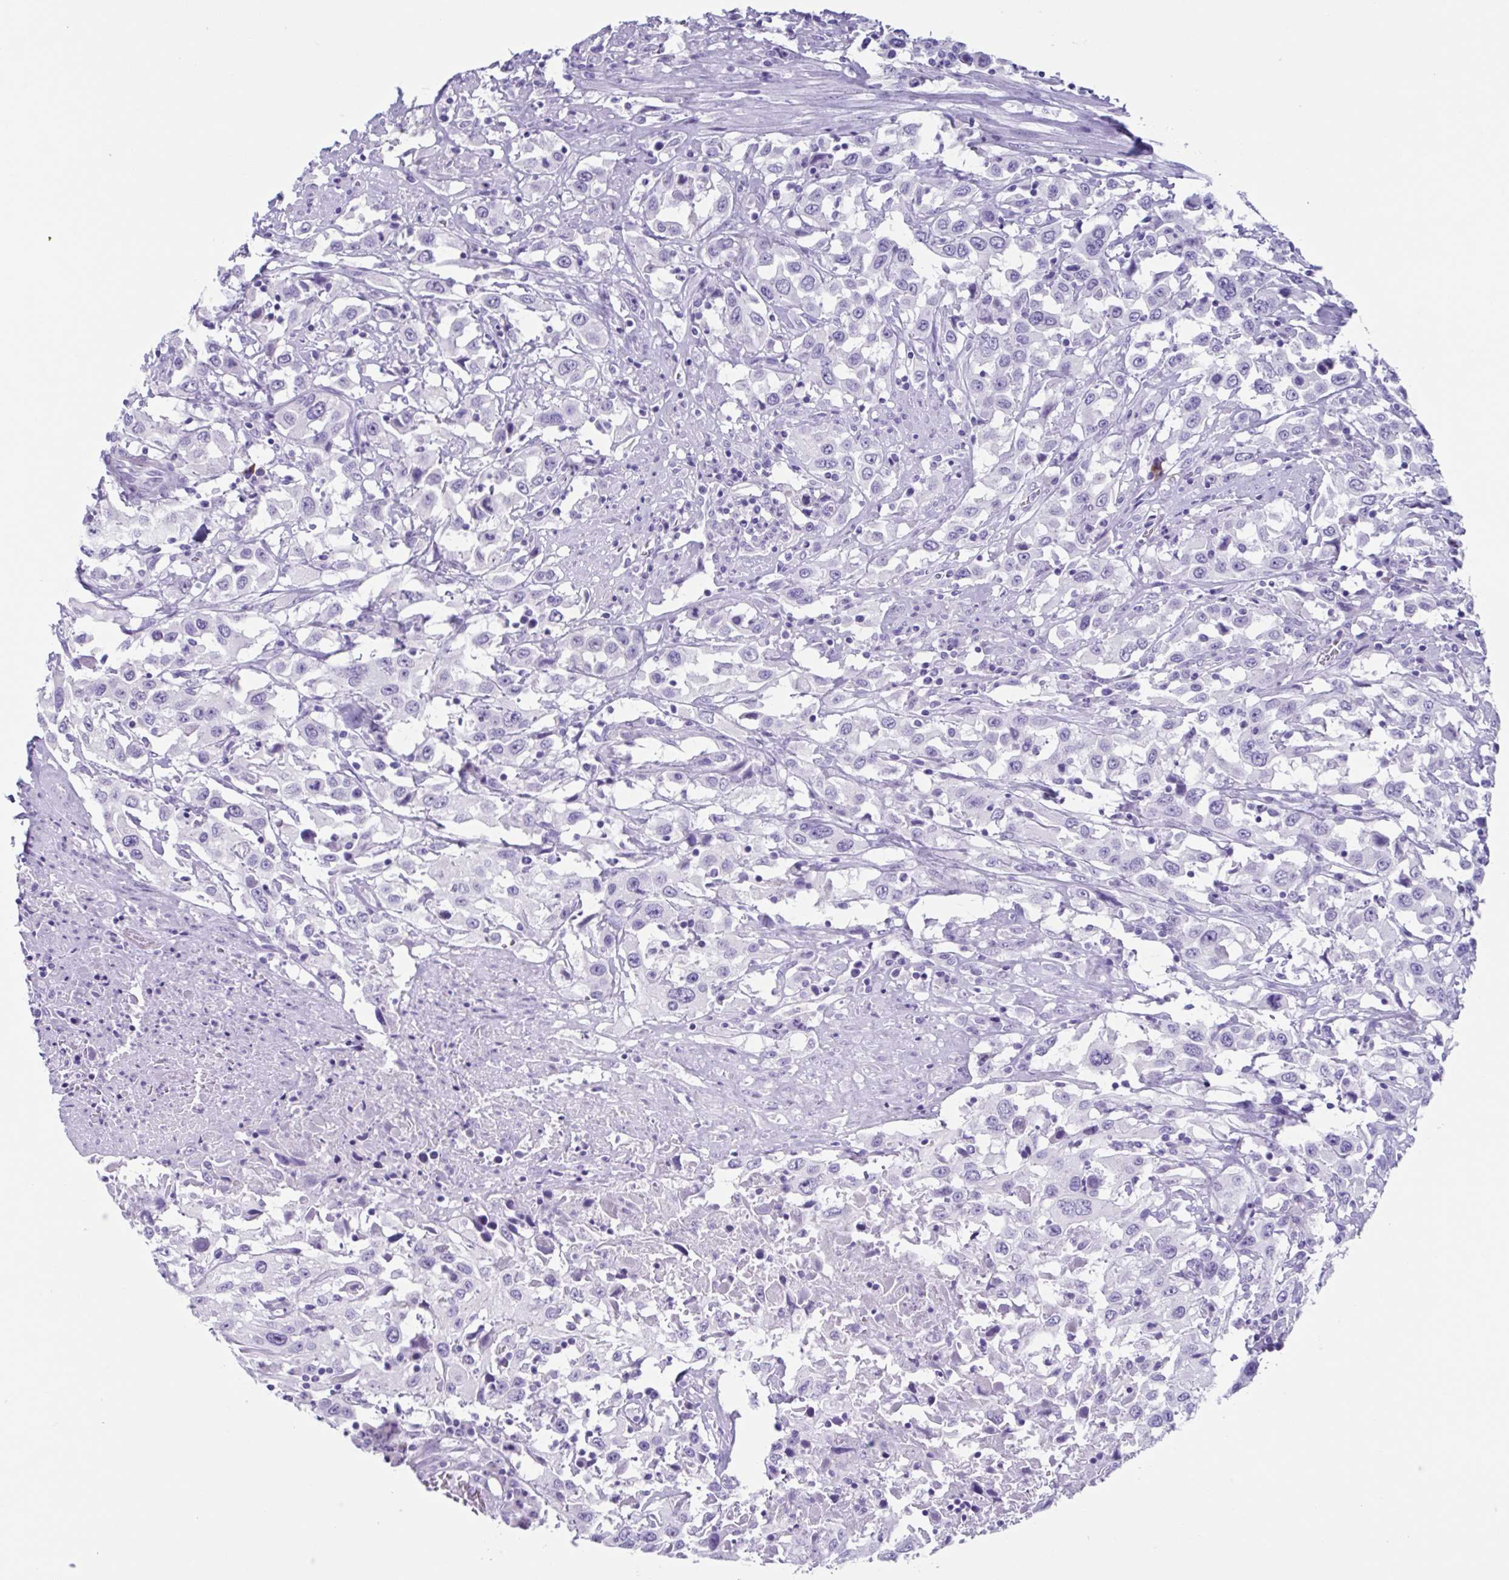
{"staining": {"intensity": "negative", "quantity": "none", "location": "none"}, "tissue": "urothelial cancer", "cell_type": "Tumor cells", "image_type": "cancer", "snomed": [{"axis": "morphology", "description": "Urothelial carcinoma, High grade"}, {"axis": "topography", "description": "Urinary bladder"}], "caption": "IHC photomicrograph of urothelial carcinoma (high-grade) stained for a protein (brown), which displays no expression in tumor cells.", "gene": "USP35", "patient": {"sex": "male", "age": 61}}